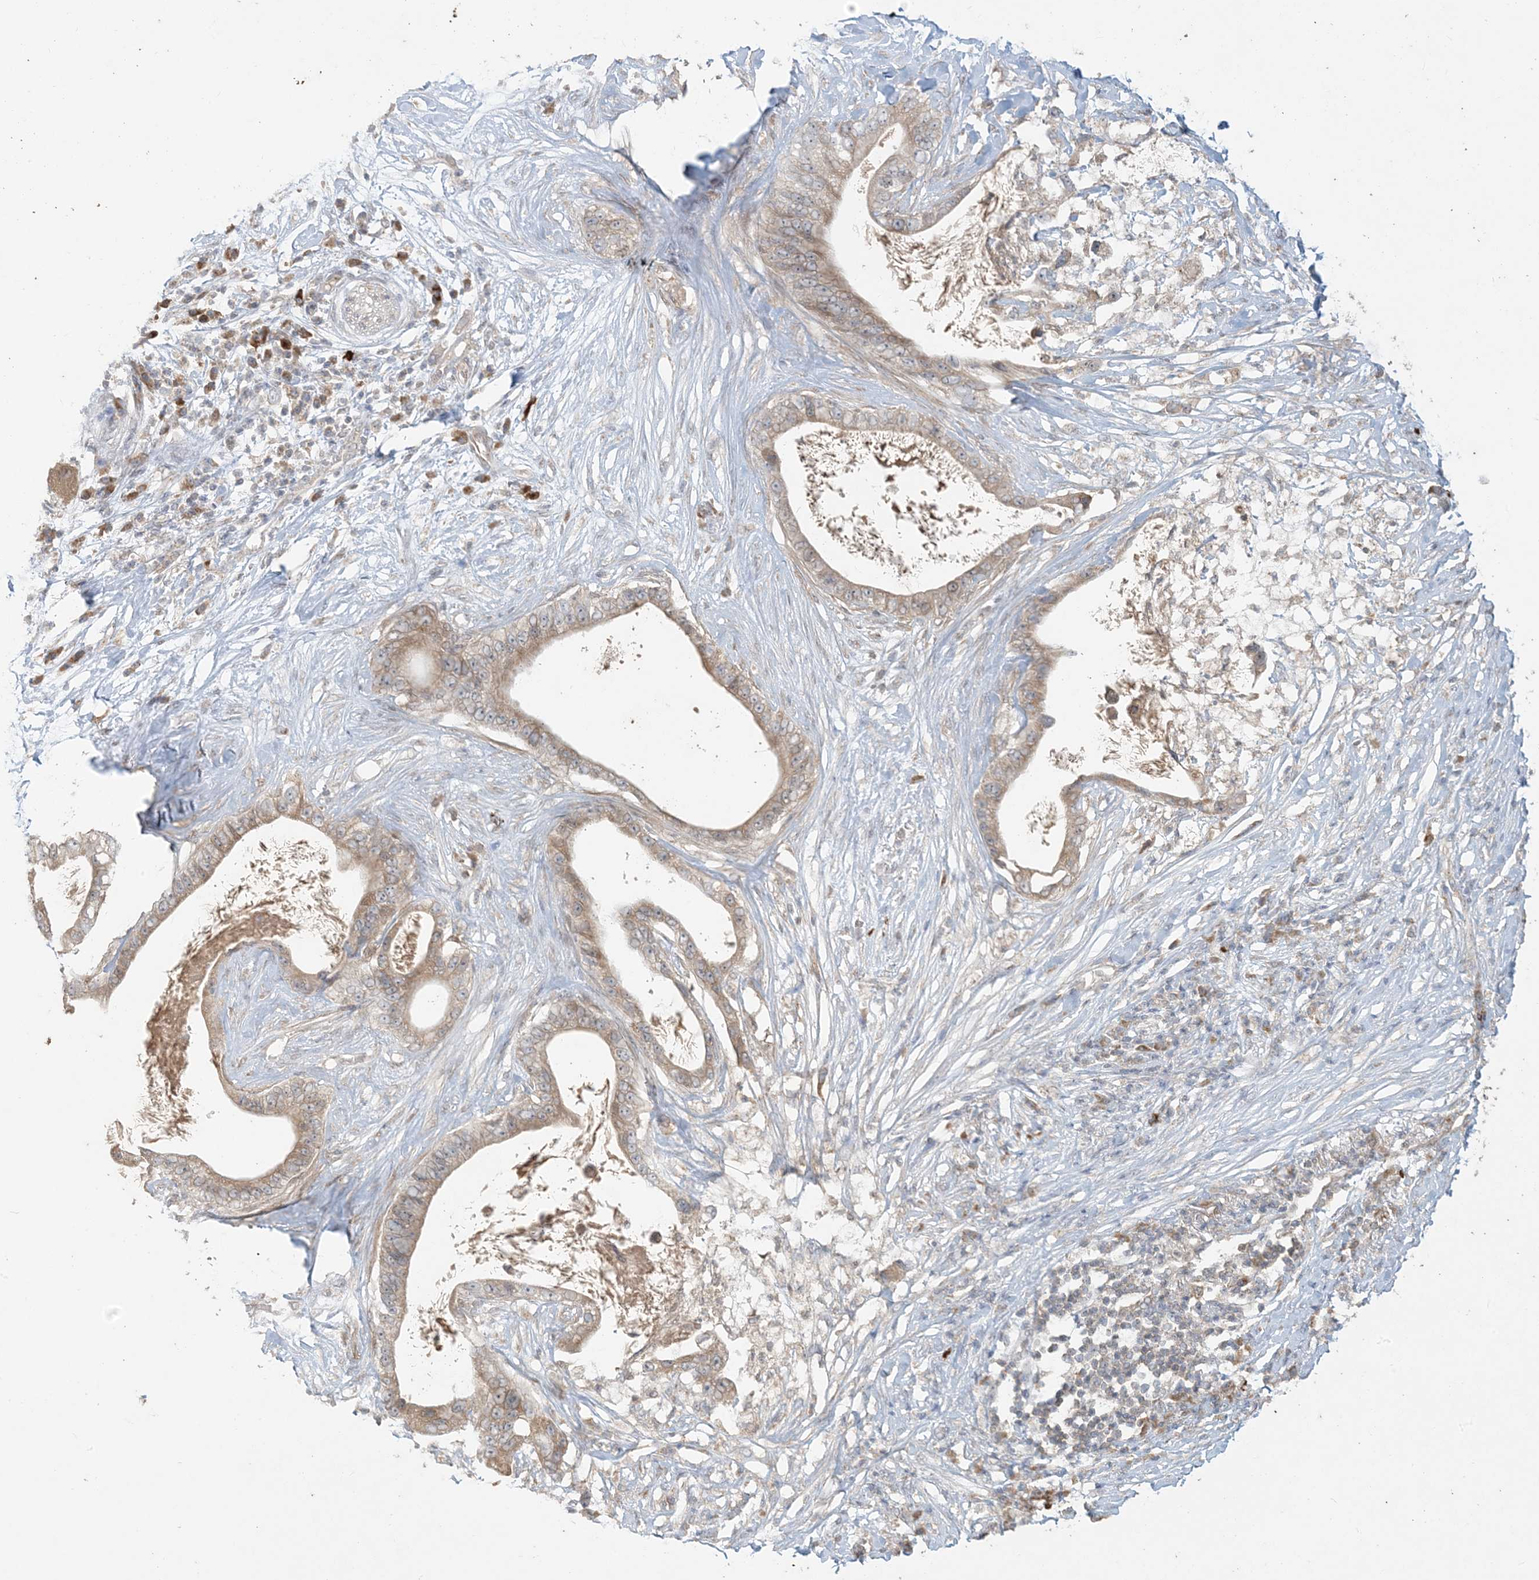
{"staining": {"intensity": "moderate", "quantity": ">75%", "location": "cytoplasmic/membranous"}, "tissue": "pancreatic cancer", "cell_type": "Tumor cells", "image_type": "cancer", "snomed": [{"axis": "morphology", "description": "Adenocarcinoma, NOS"}, {"axis": "topography", "description": "Pancreas"}], "caption": "Pancreatic cancer (adenocarcinoma) stained with a brown dye exhibits moderate cytoplasmic/membranous positive staining in about >75% of tumor cells.", "gene": "MCOLN1", "patient": {"sex": "male", "age": 77}}